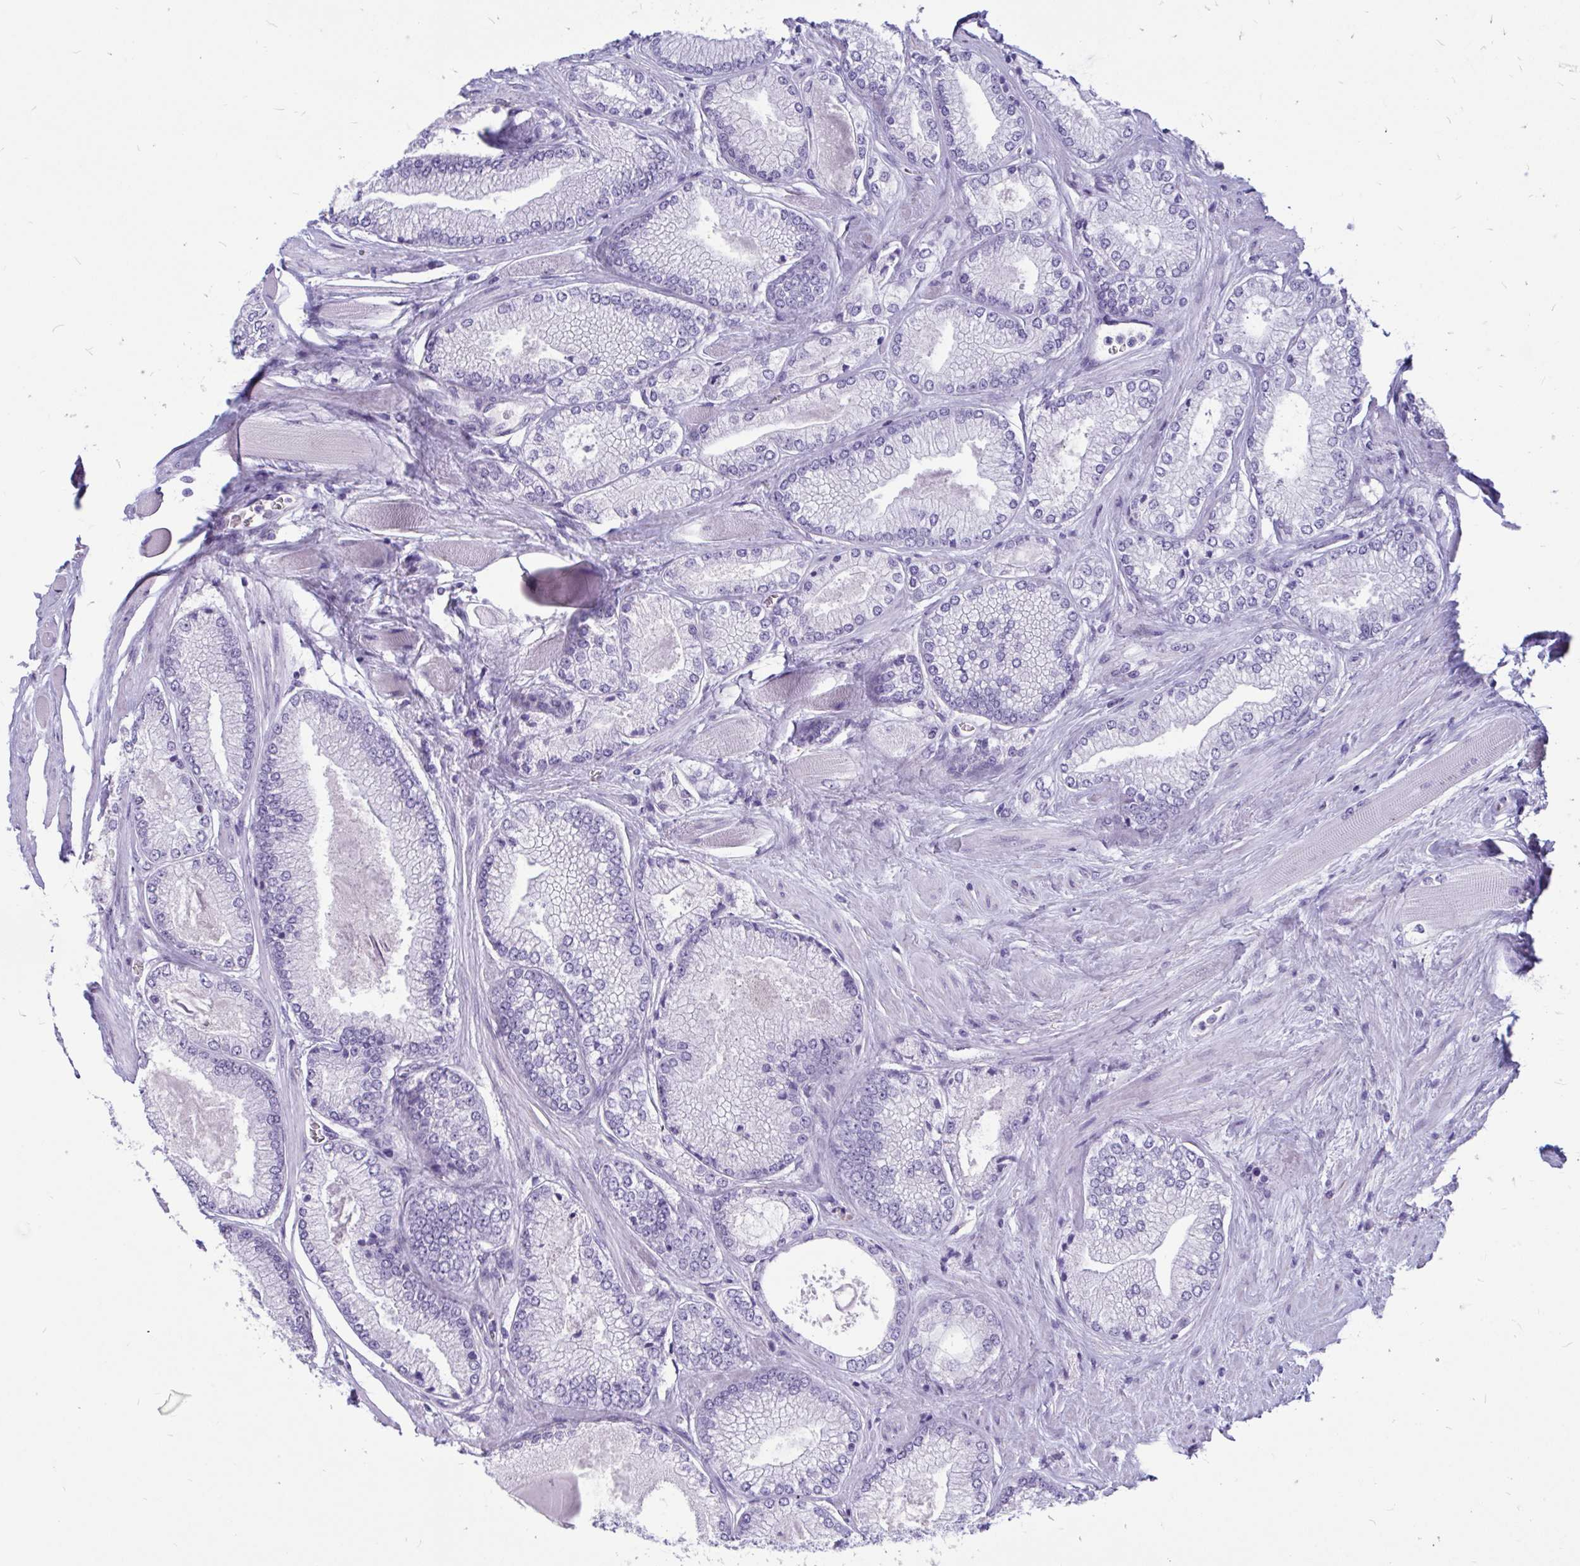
{"staining": {"intensity": "negative", "quantity": "none", "location": "none"}, "tissue": "prostate cancer", "cell_type": "Tumor cells", "image_type": "cancer", "snomed": [{"axis": "morphology", "description": "Adenocarcinoma, Low grade"}, {"axis": "topography", "description": "Prostate"}], "caption": "DAB (3,3'-diaminobenzidine) immunohistochemical staining of human prostate cancer (adenocarcinoma (low-grade)) shows no significant expression in tumor cells. (DAB (3,3'-diaminobenzidine) IHC with hematoxylin counter stain).", "gene": "IGSF5", "patient": {"sex": "male", "age": 67}}